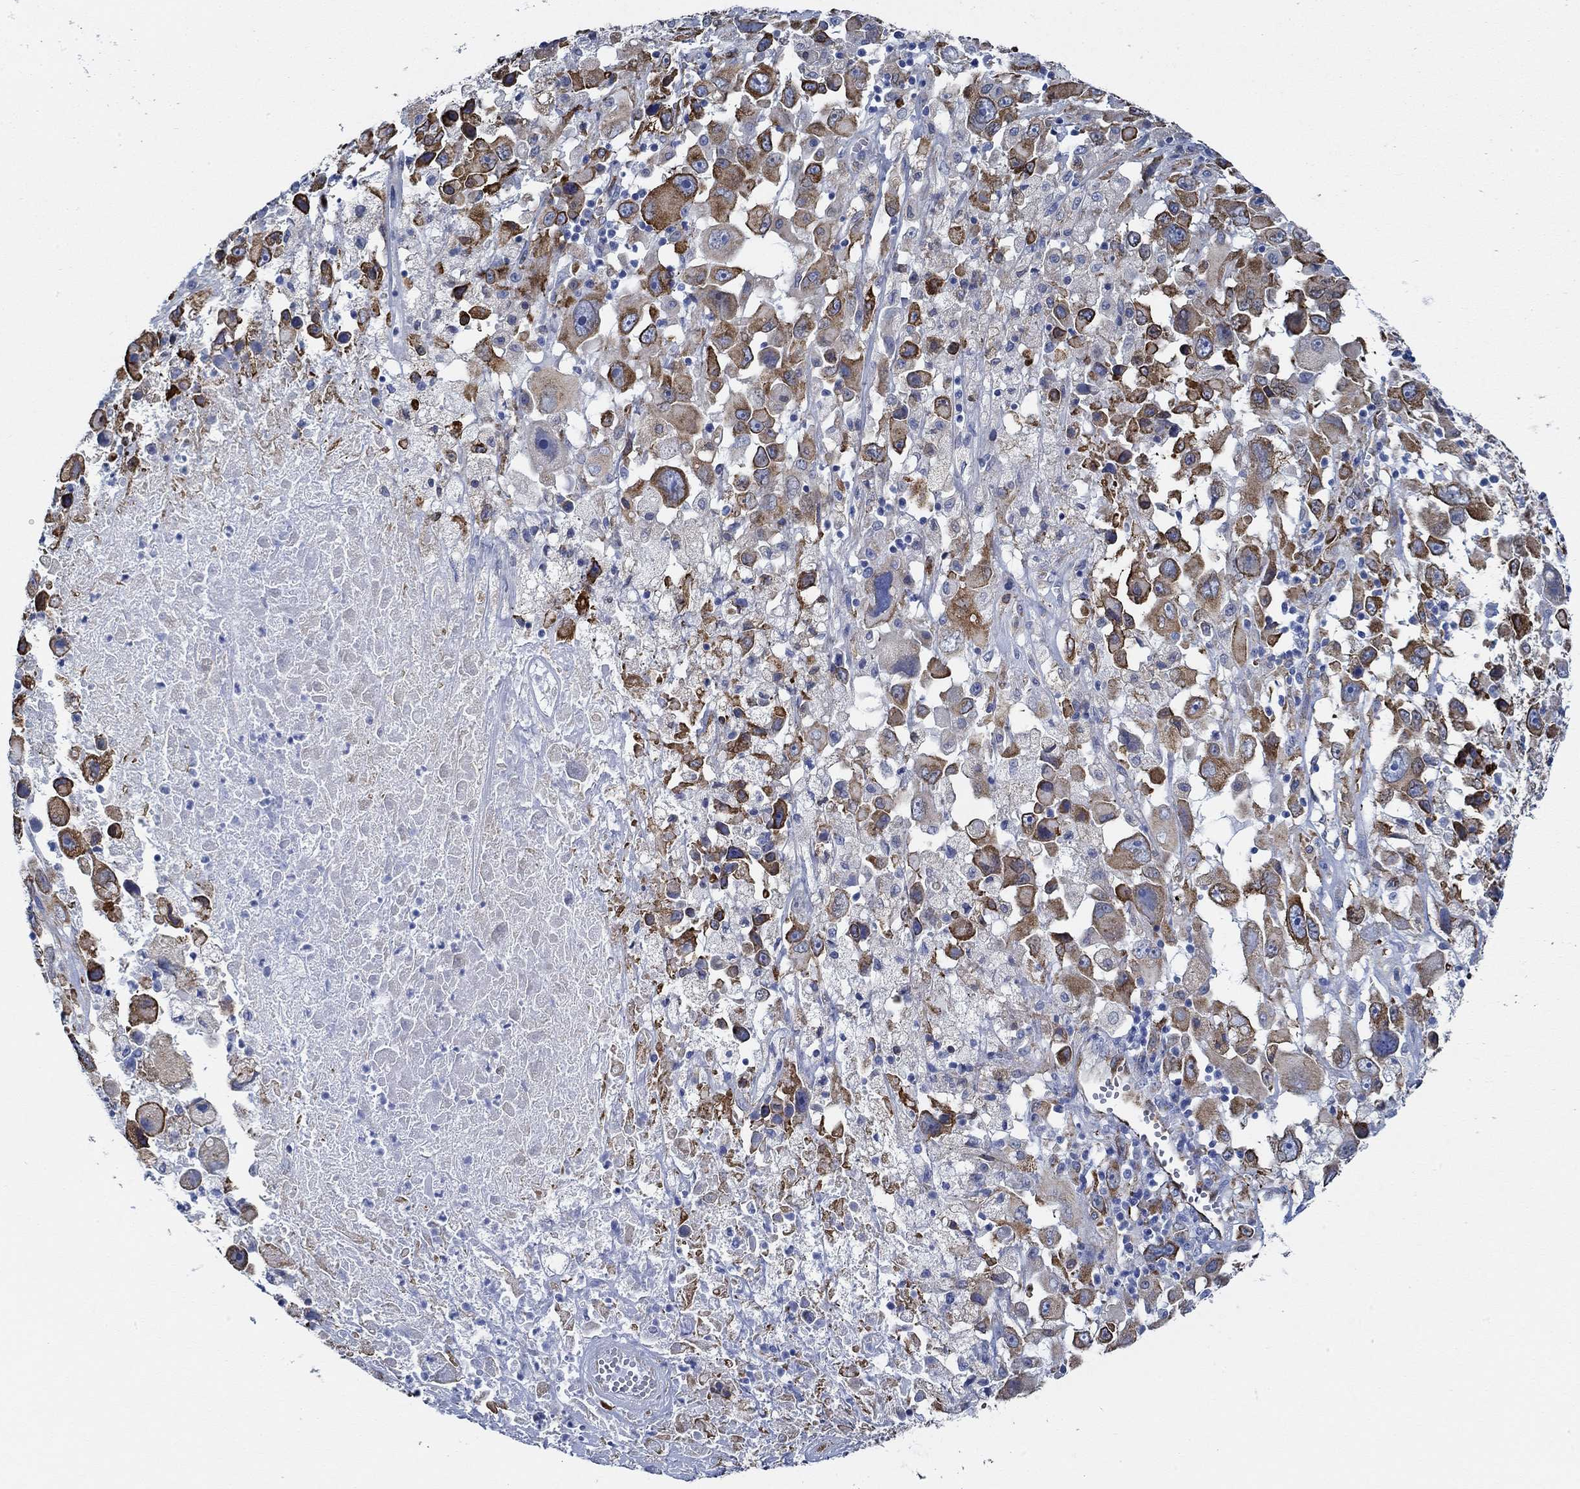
{"staining": {"intensity": "strong", "quantity": "25%-75%", "location": "cytoplasmic/membranous"}, "tissue": "melanoma", "cell_type": "Tumor cells", "image_type": "cancer", "snomed": [{"axis": "morphology", "description": "Malignant melanoma, Metastatic site"}, {"axis": "topography", "description": "Lymph node"}], "caption": "Melanoma stained with IHC demonstrates strong cytoplasmic/membranous staining in about 25%-75% of tumor cells.", "gene": "HECW2", "patient": {"sex": "male", "age": 50}}